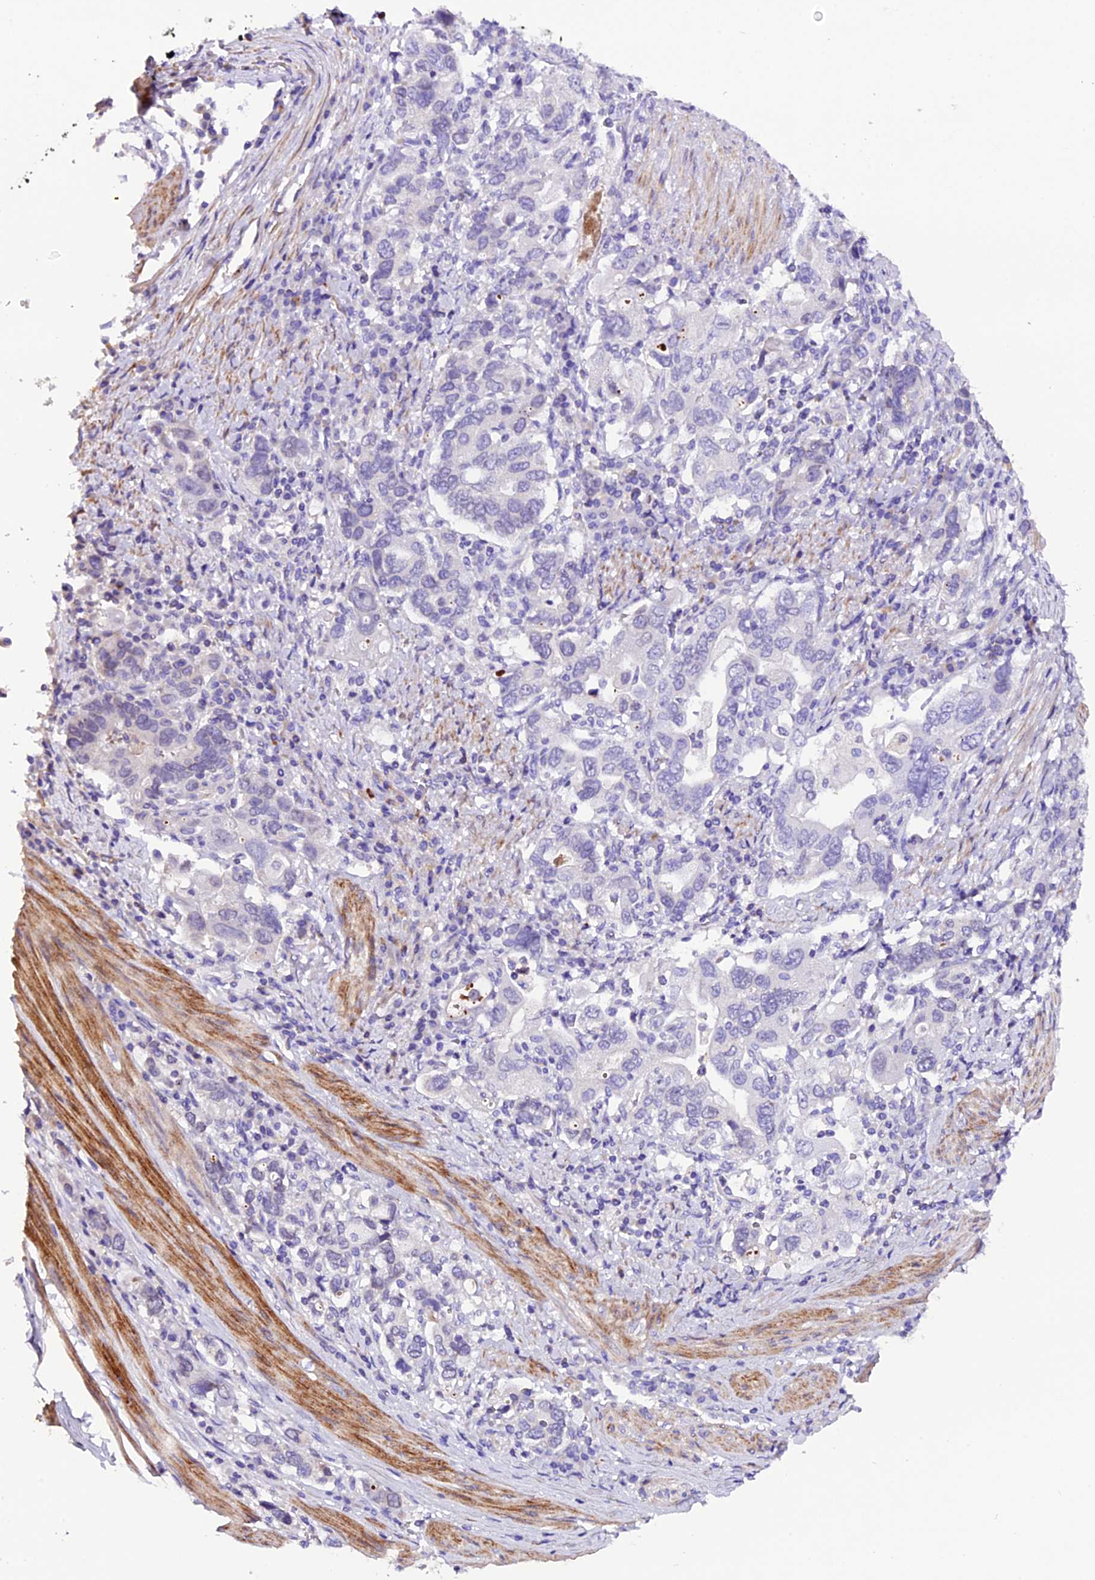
{"staining": {"intensity": "negative", "quantity": "none", "location": "none"}, "tissue": "stomach cancer", "cell_type": "Tumor cells", "image_type": "cancer", "snomed": [{"axis": "morphology", "description": "Adenocarcinoma, NOS"}, {"axis": "topography", "description": "Stomach, upper"}, {"axis": "topography", "description": "Stomach"}], "caption": "DAB (3,3'-diaminobenzidine) immunohistochemical staining of human stomach cancer (adenocarcinoma) shows no significant positivity in tumor cells.", "gene": "MEX3B", "patient": {"sex": "male", "age": 62}}